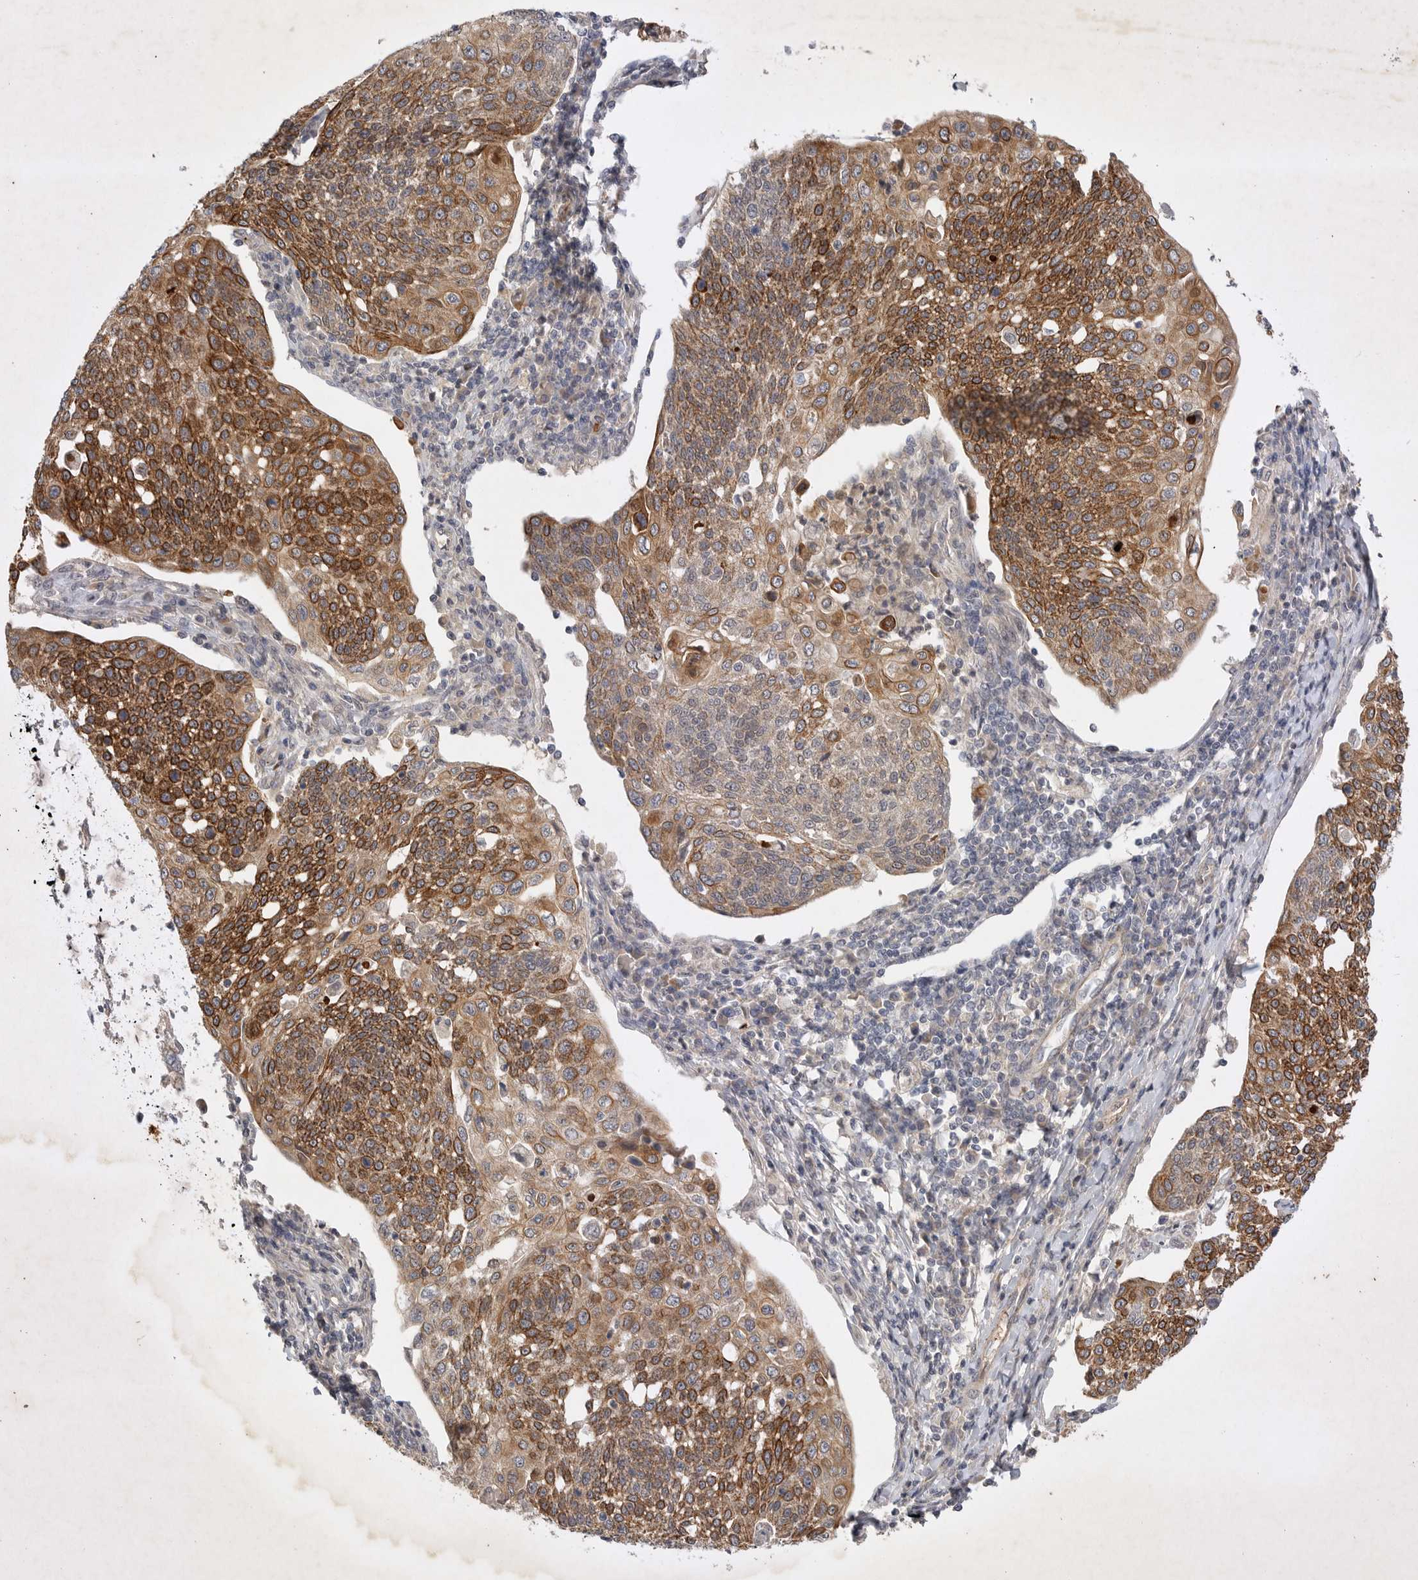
{"staining": {"intensity": "moderate", "quantity": ">75%", "location": "cytoplasmic/membranous"}, "tissue": "cervical cancer", "cell_type": "Tumor cells", "image_type": "cancer", "snomed": [{"axis": "morphology", "description": "Squamous cell carcinoma, NOS"}, {"axis": "topography", "description": "Cervix"}], "caption": "An immunohistochemistry (IHC) photomicrograph of tumor tissue is shown. Protein staining in brown highlights moderate cytoplasmic/membranous positivity in cervical cancer (squamous cell carcinoma) within tumor cells.", "gene": "PTPDC1", "patient": {"sex": "female", "age": 34}}